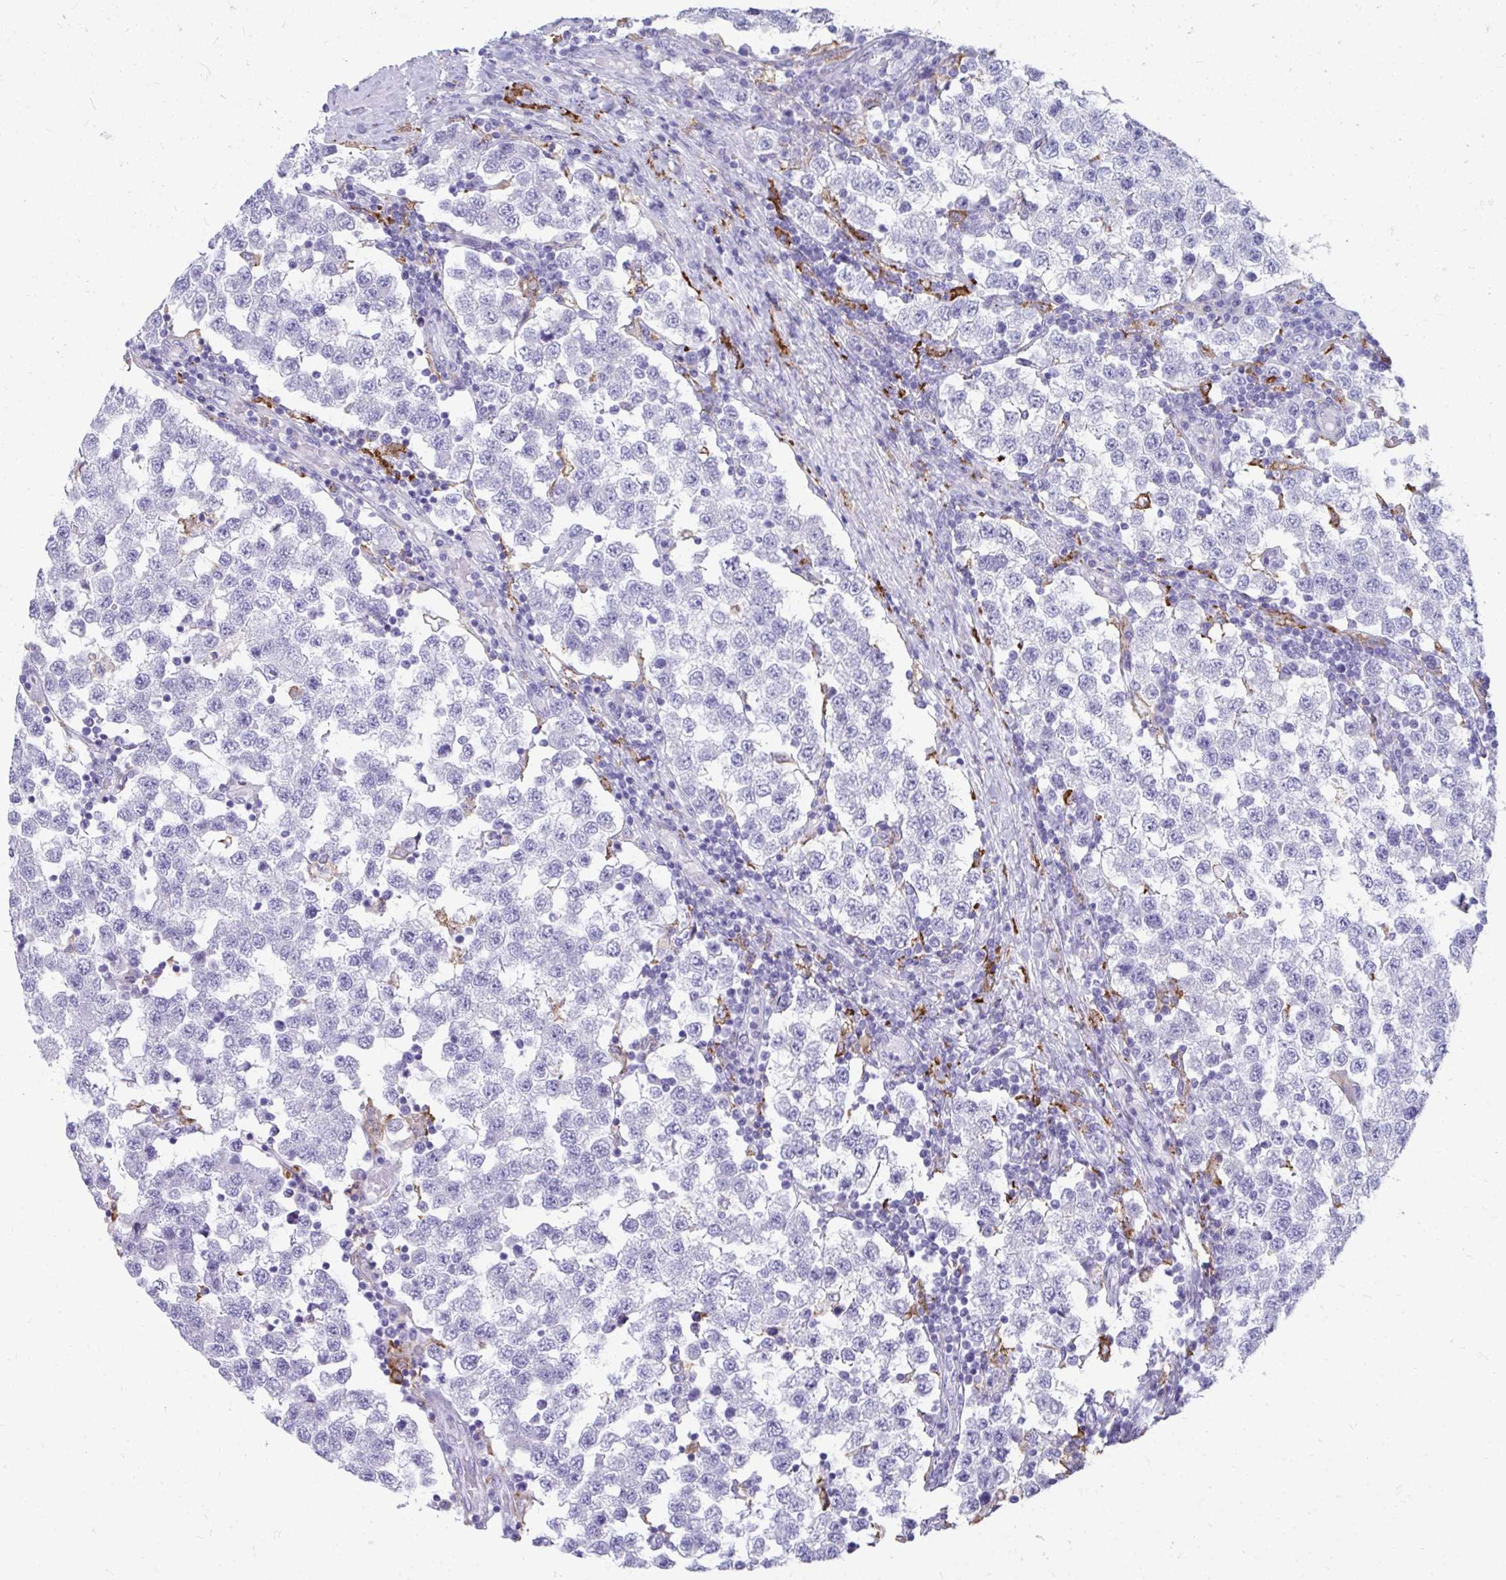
{"staining": {"intensity": "negative", "quantity": "none", "location": "none"}, "tissue": "testis cancer", "cell_type": "Tumor cells", "image_type": "cancer", "snomed": [{"axis": "morphology", "description": "Seminoma, NOS"}, {"axis": "topography", "description": "Testis"}], "caption": "Immunohistochemical staining of human testis cancer (seminoma) exhibits no significant expression in tumor cells.", "gene": "CD163", "patient": {"sex": "male", "age": 34}}